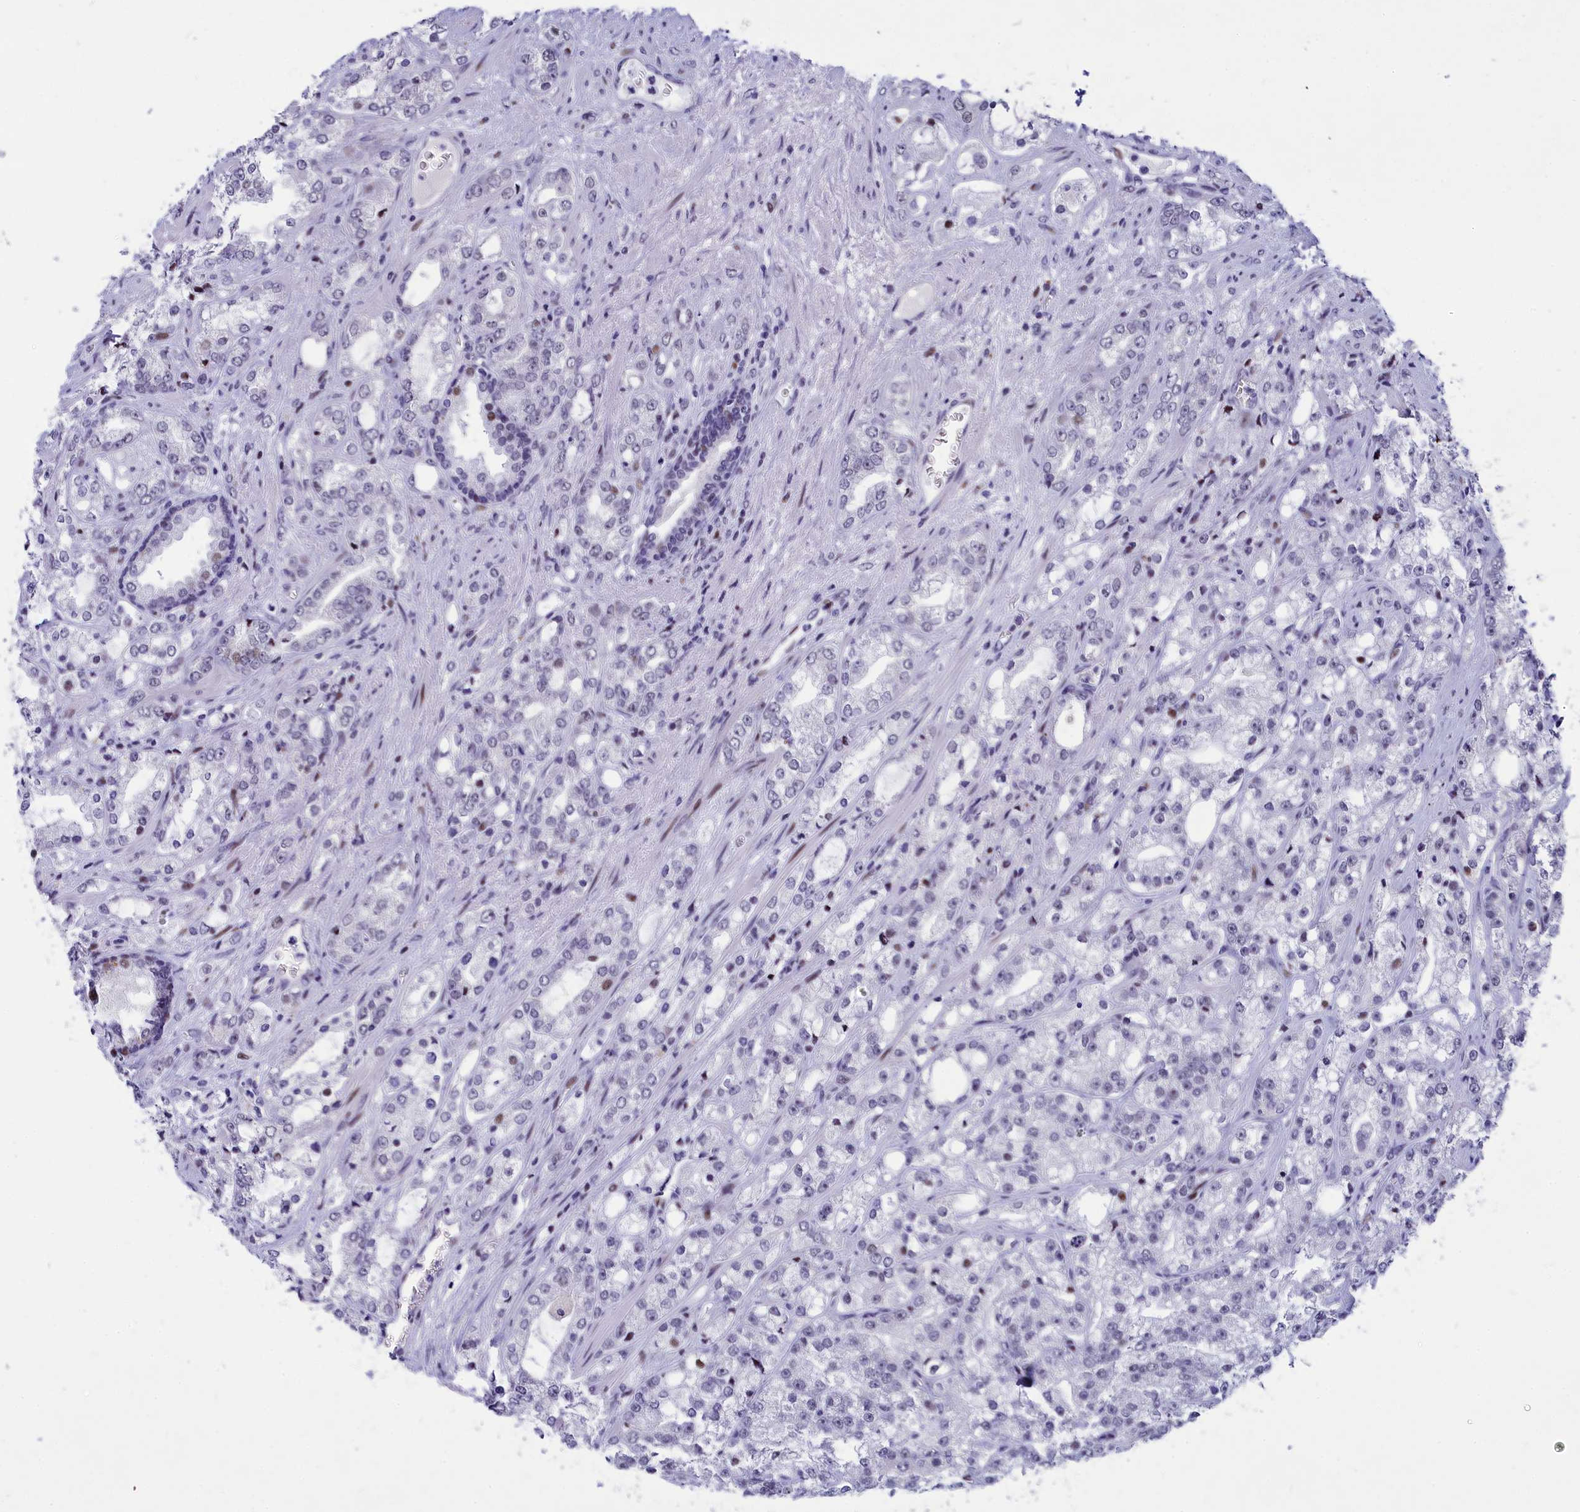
{"staining": {"intensity": "negative", "quantity": "none", "location": "none"}, "tissue": "prostate cancer", "cell_type": "Tumor cells", "image_type": "cancer", "snomed": [{"axis": "morphology", "description": "Adenocarcinoma, High grade"}, {"axis": "topography", "description": "Prostate"}], "caption": "This is a image of immunohistochemistry staining of adenocarcinoma (high-grade) (prostate), which shows no expression in tumor cells. Nuclei are stained in blue.", "gene": "NSA2", "patient": {"sex": "male", "age": 64}}